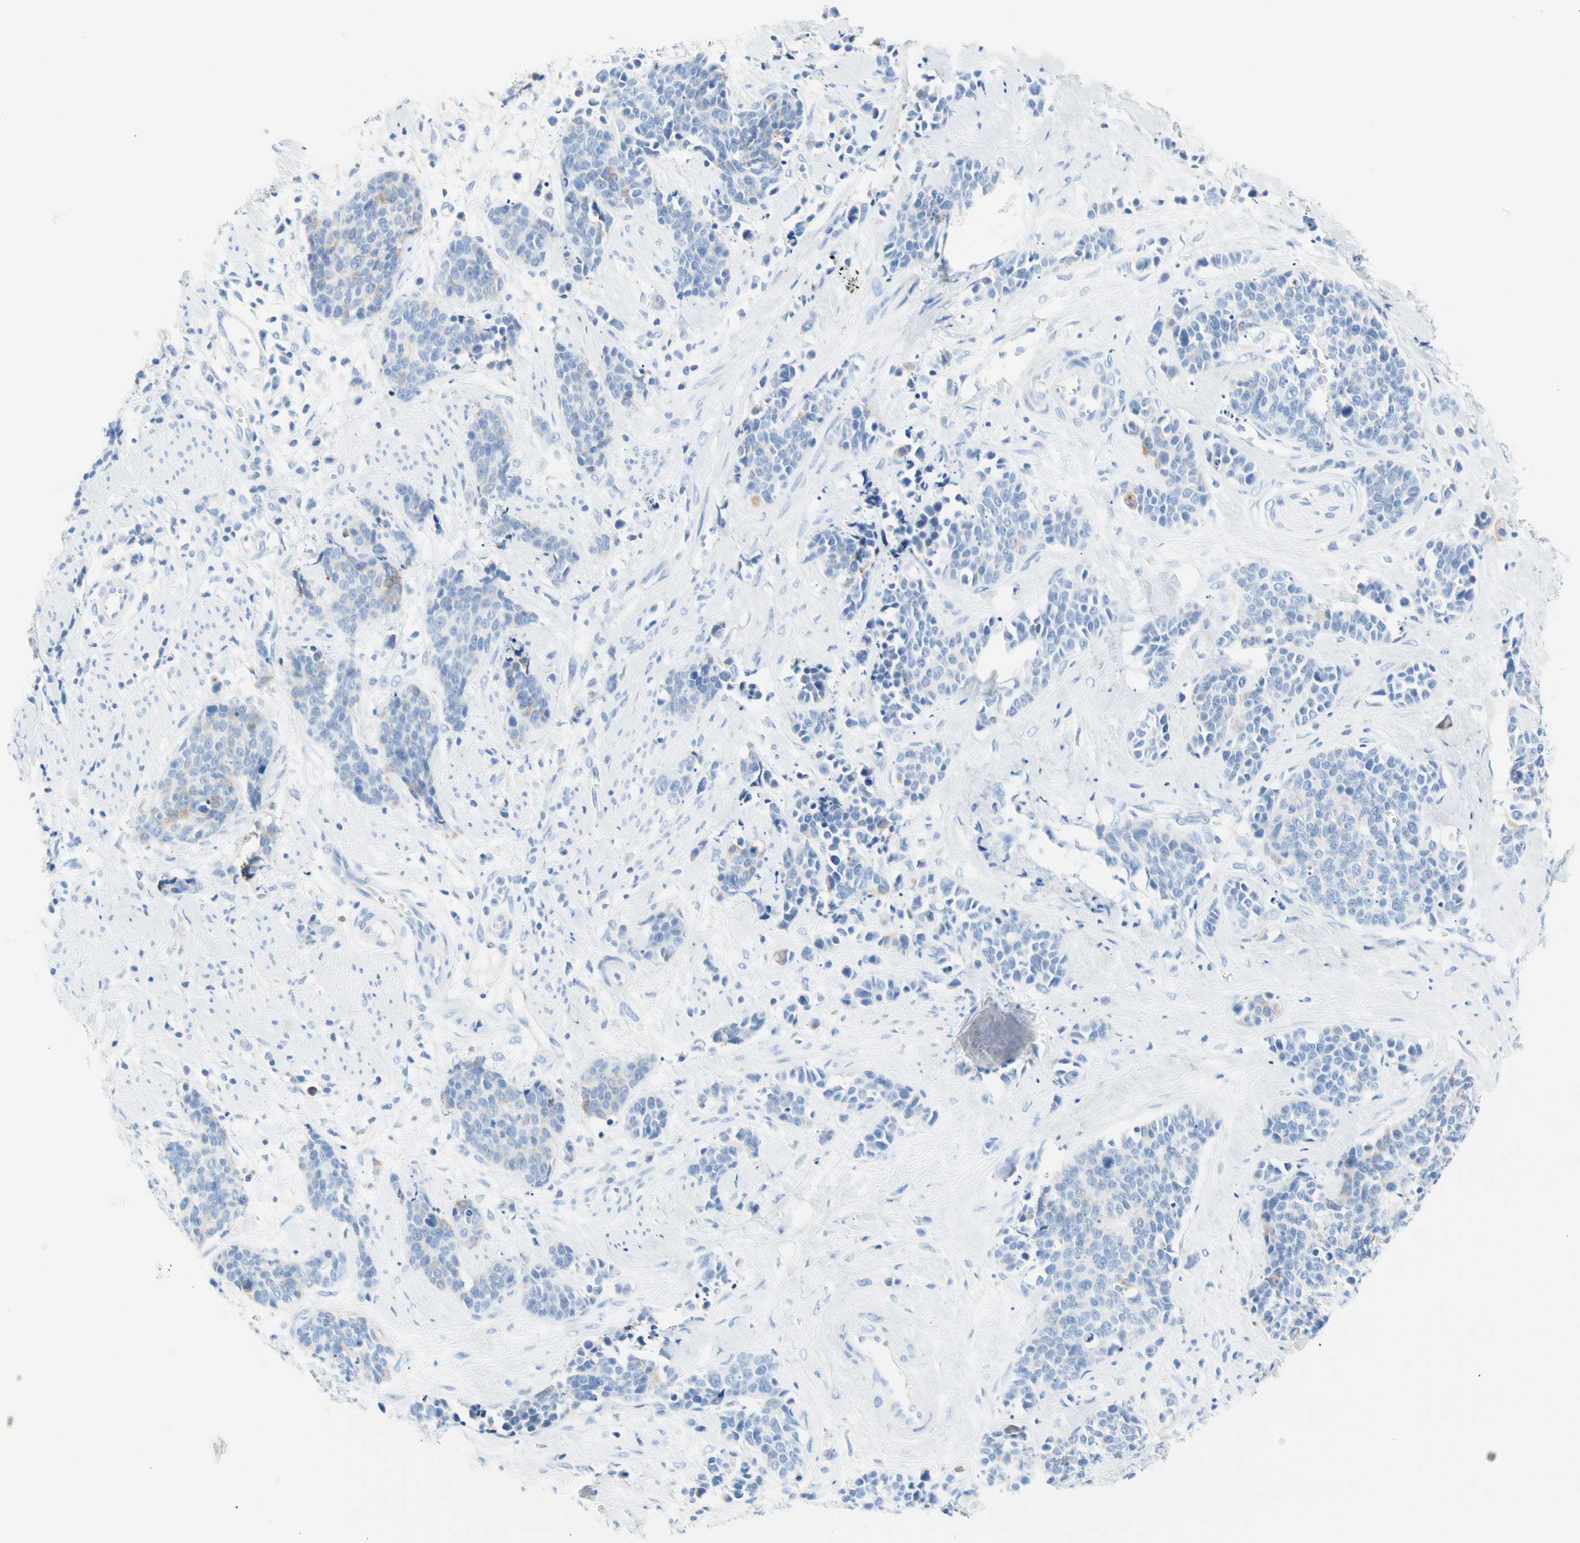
{"staining": {"intensity": "negative", "quantity": "none", "location": "none"}, "tissue": "cervical cancer", "cell_type": "Tumor cells", "image_type": "cancer", "snomed": [{"axis": "morphology", "description": "Squamous cell carcinoma, NOS"}, {"axis": "topography", "description": "Cervix"}], "caption": "This is a photomicrograph of immunohistochemistry staining of cervical cancer, which shows no positivity in tumor cells. Nuclei are stained in blue.", "gene": "CEL", "patient": {"sex": "female", "age": 35}}